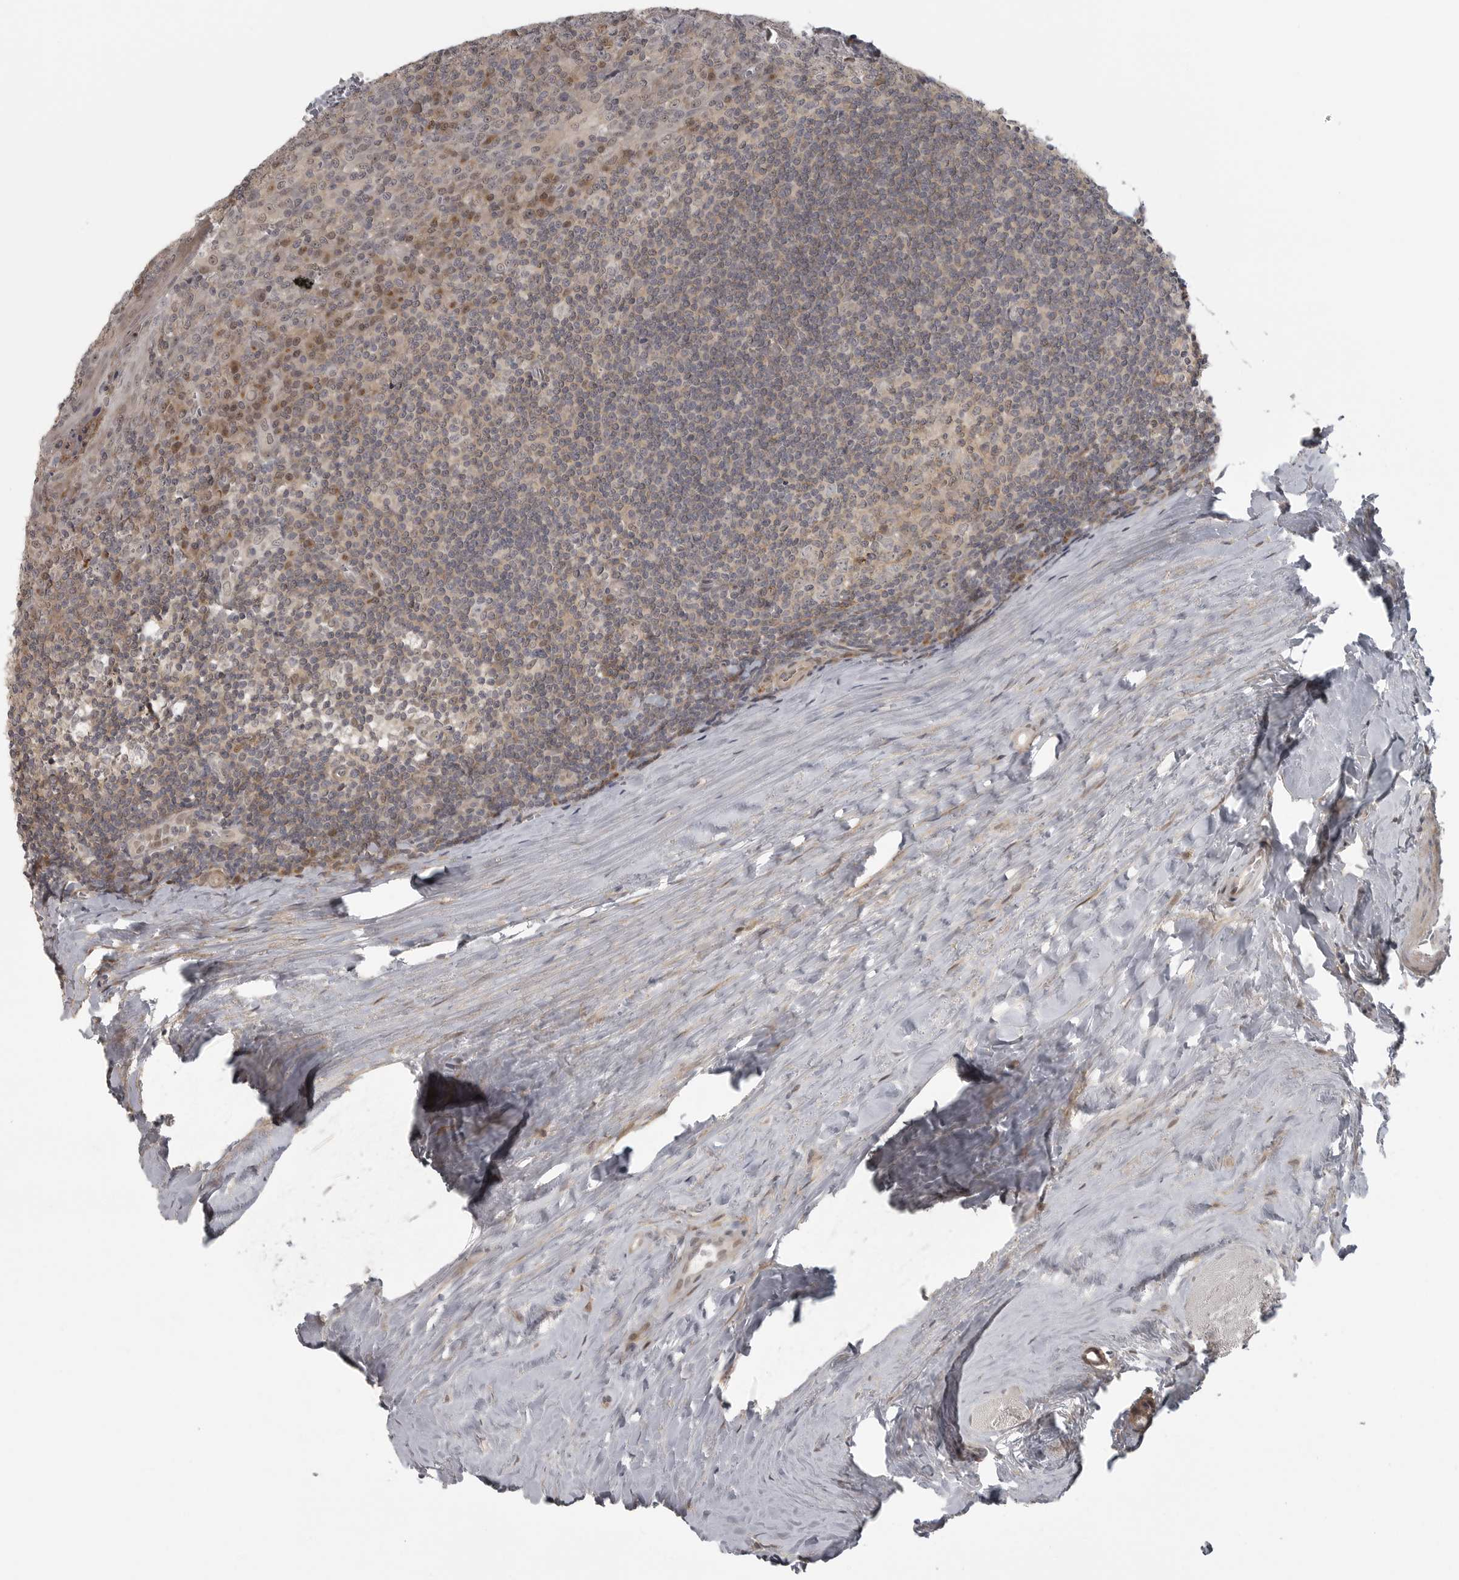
{"staining": {"intensity": "weak", "quantity": "<25%", "location": "cytoplasmic/membranous,nuclear"}, "tissue": "tonsil", "cell_type": "Germinal center cells", "image_type": "normal", "snomed": [{"axis": "morphology", "description": "Normal tissue, NOS"}, {"axis": "topography", "description": "Tonsil"}], "caption": "DAB immunohistochemical staining of benign tonsil reveals no significant expression in germinal center cells. (DAB (3,3'-diaminobenzidine) IHC visualized using brightfield microscopy, high magnification).", "gene": "UROD", "patient": {"sex": "male", "age": 27}}